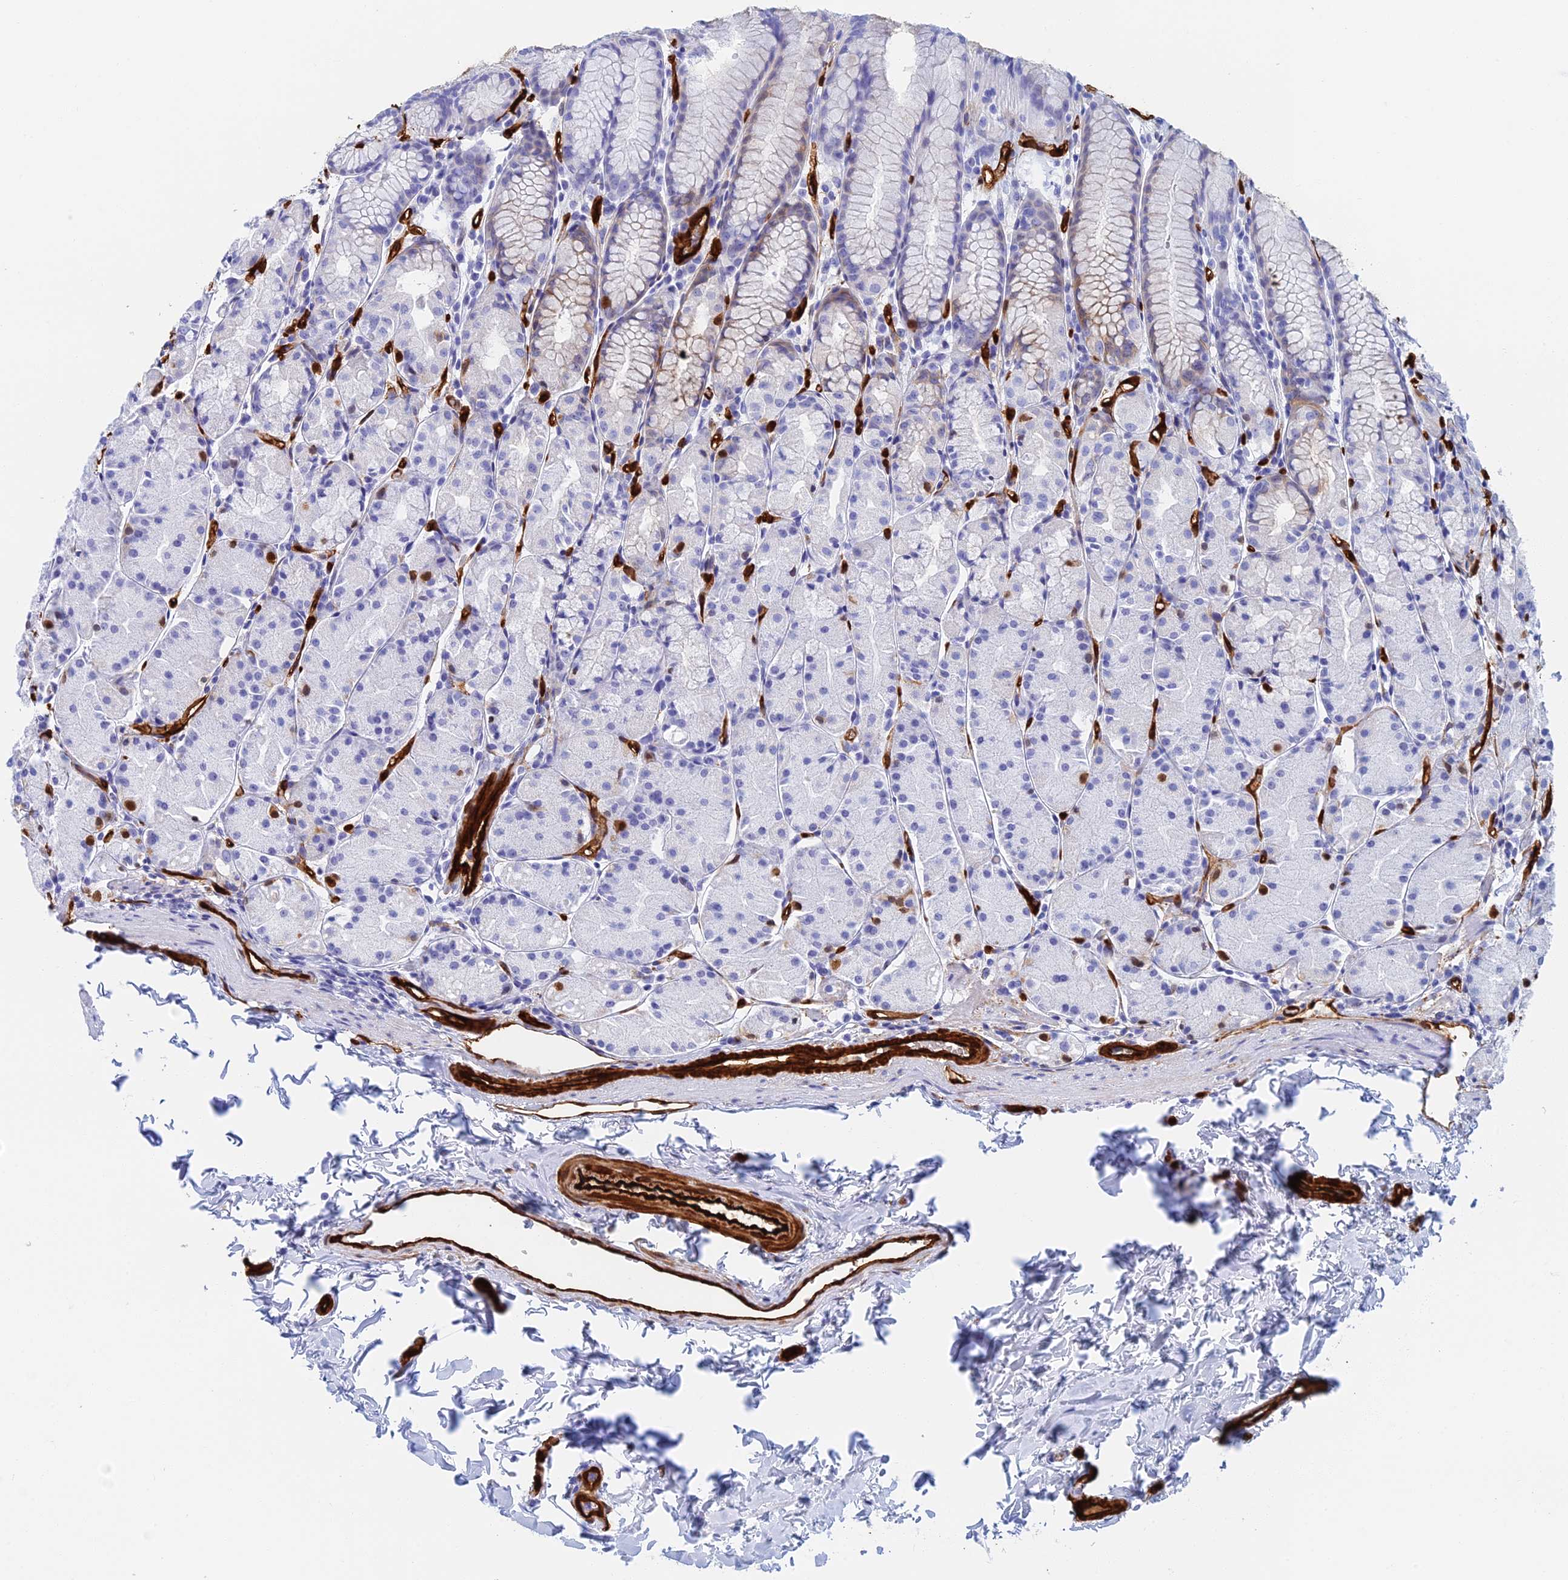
{"staining": {"intensity": "weak", "quantity": "<25%", "location": "cytoplasmic/membranous"}, "tissue": "stomach", "cell_type": "Glandular cells", "image_type": "normal", "snomed": [{"axis": "morphology", "description": "Normal tissue, NOS"}, {"axis": "topography", "description": "Stomach, upper"}], "caption": "This is a histopathology image of immunohistochemistry (IHC) staining of normal stomach, which shows no expression in glandular cells.", "gene": "CRIP2", "patient": {"sex": "male", "age": 47}}